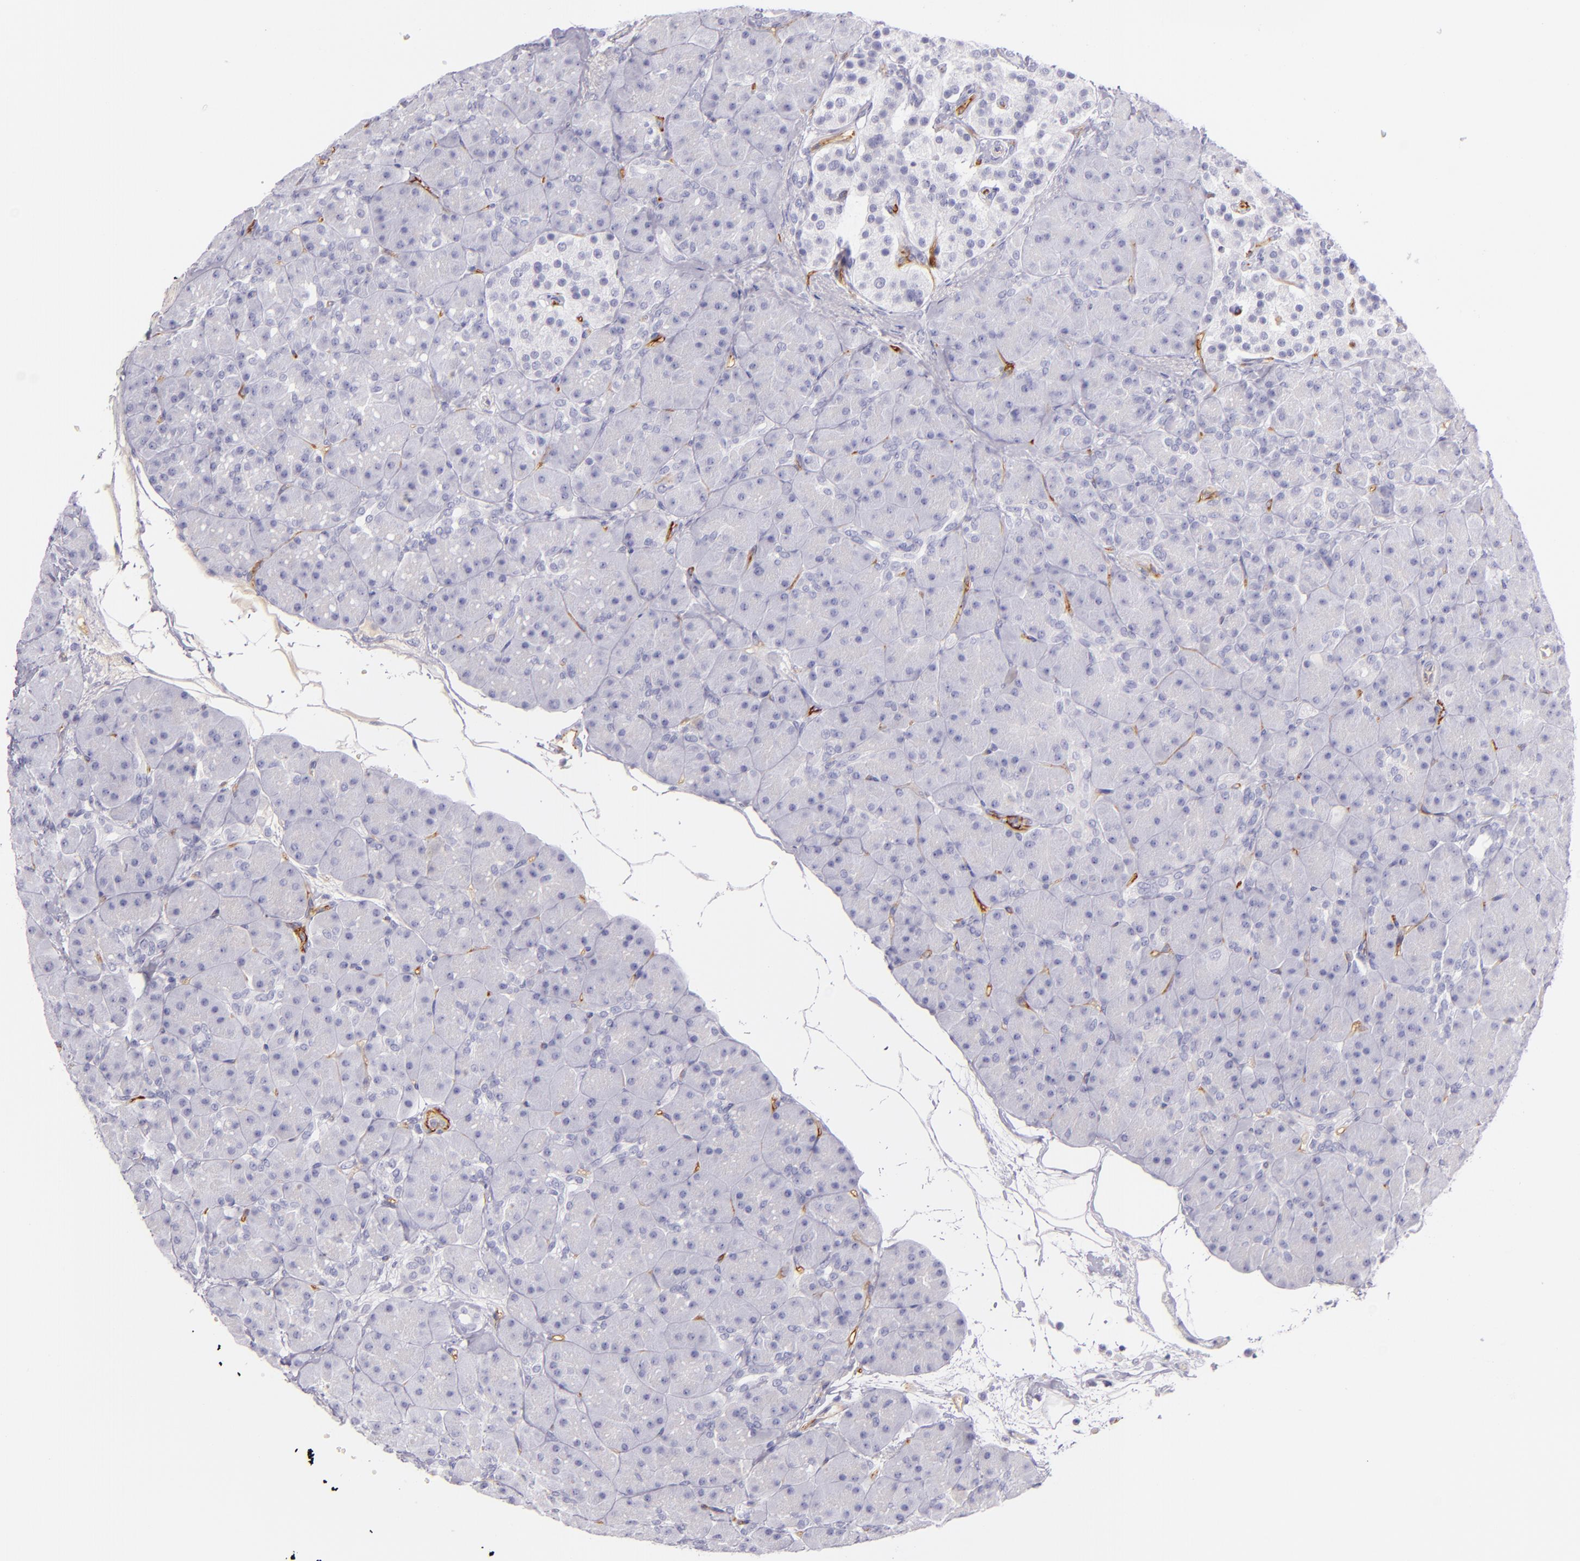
{"staining": {"intensity": "negative", "quantity": "none", "location": "none"}, "tissue": "pancreas", "cell_type": "Exocrine glandular cells", "image_type": "normal", "snomed": [{"axis": "morphology", "description": "Normal tissue, NOS"}, {"axis": "topography", "description": "Pancreas"}], "caption": "High power microscopy micrograph of an immunohistochemistry (IHC) micrograph of normal pancreas, revealing no significant expression in exocrine glandular cells.", "gene": "ICAM1", "patient": {"sex": "male", "age": 66}}